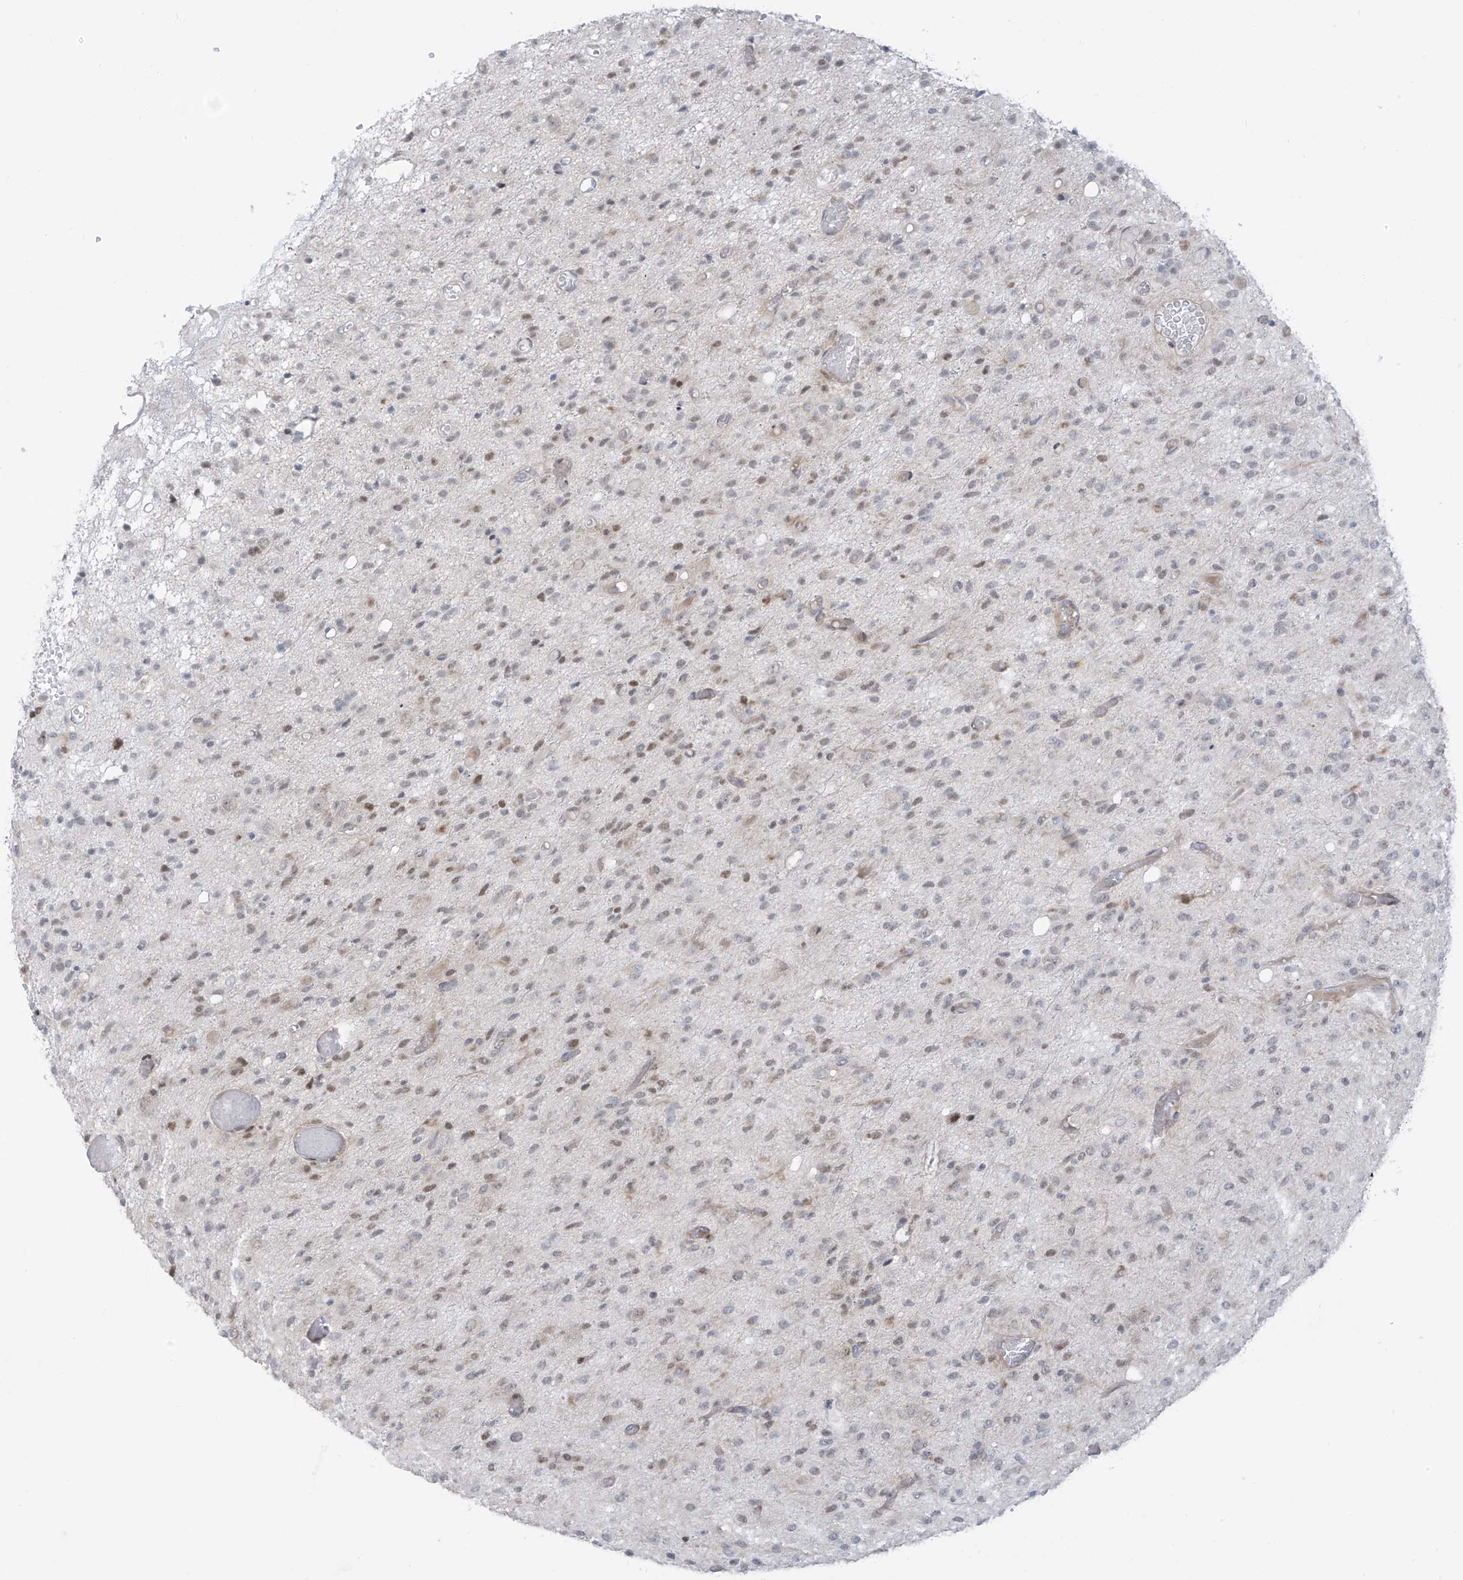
{"staining": {"intensity": "weak", "quantity": "25%-75%", "location": "nuclear"}, "tissue": "glioma", "cell_type": "Tumor cells", "image_type": "cancer", "snomed": [{"axis": "morphology", "description": "Glioma, malignant, High grade"}, {"axis": "topography", "description": "Brain"}], "caption": "Protein expression analysis of high-grade glioma (malignant) demonstrates weak nuclear positivity in about 25%-75% of tumor cells.", "gene": "LIN9", "patient": {"sex": "female", "age": 59}}